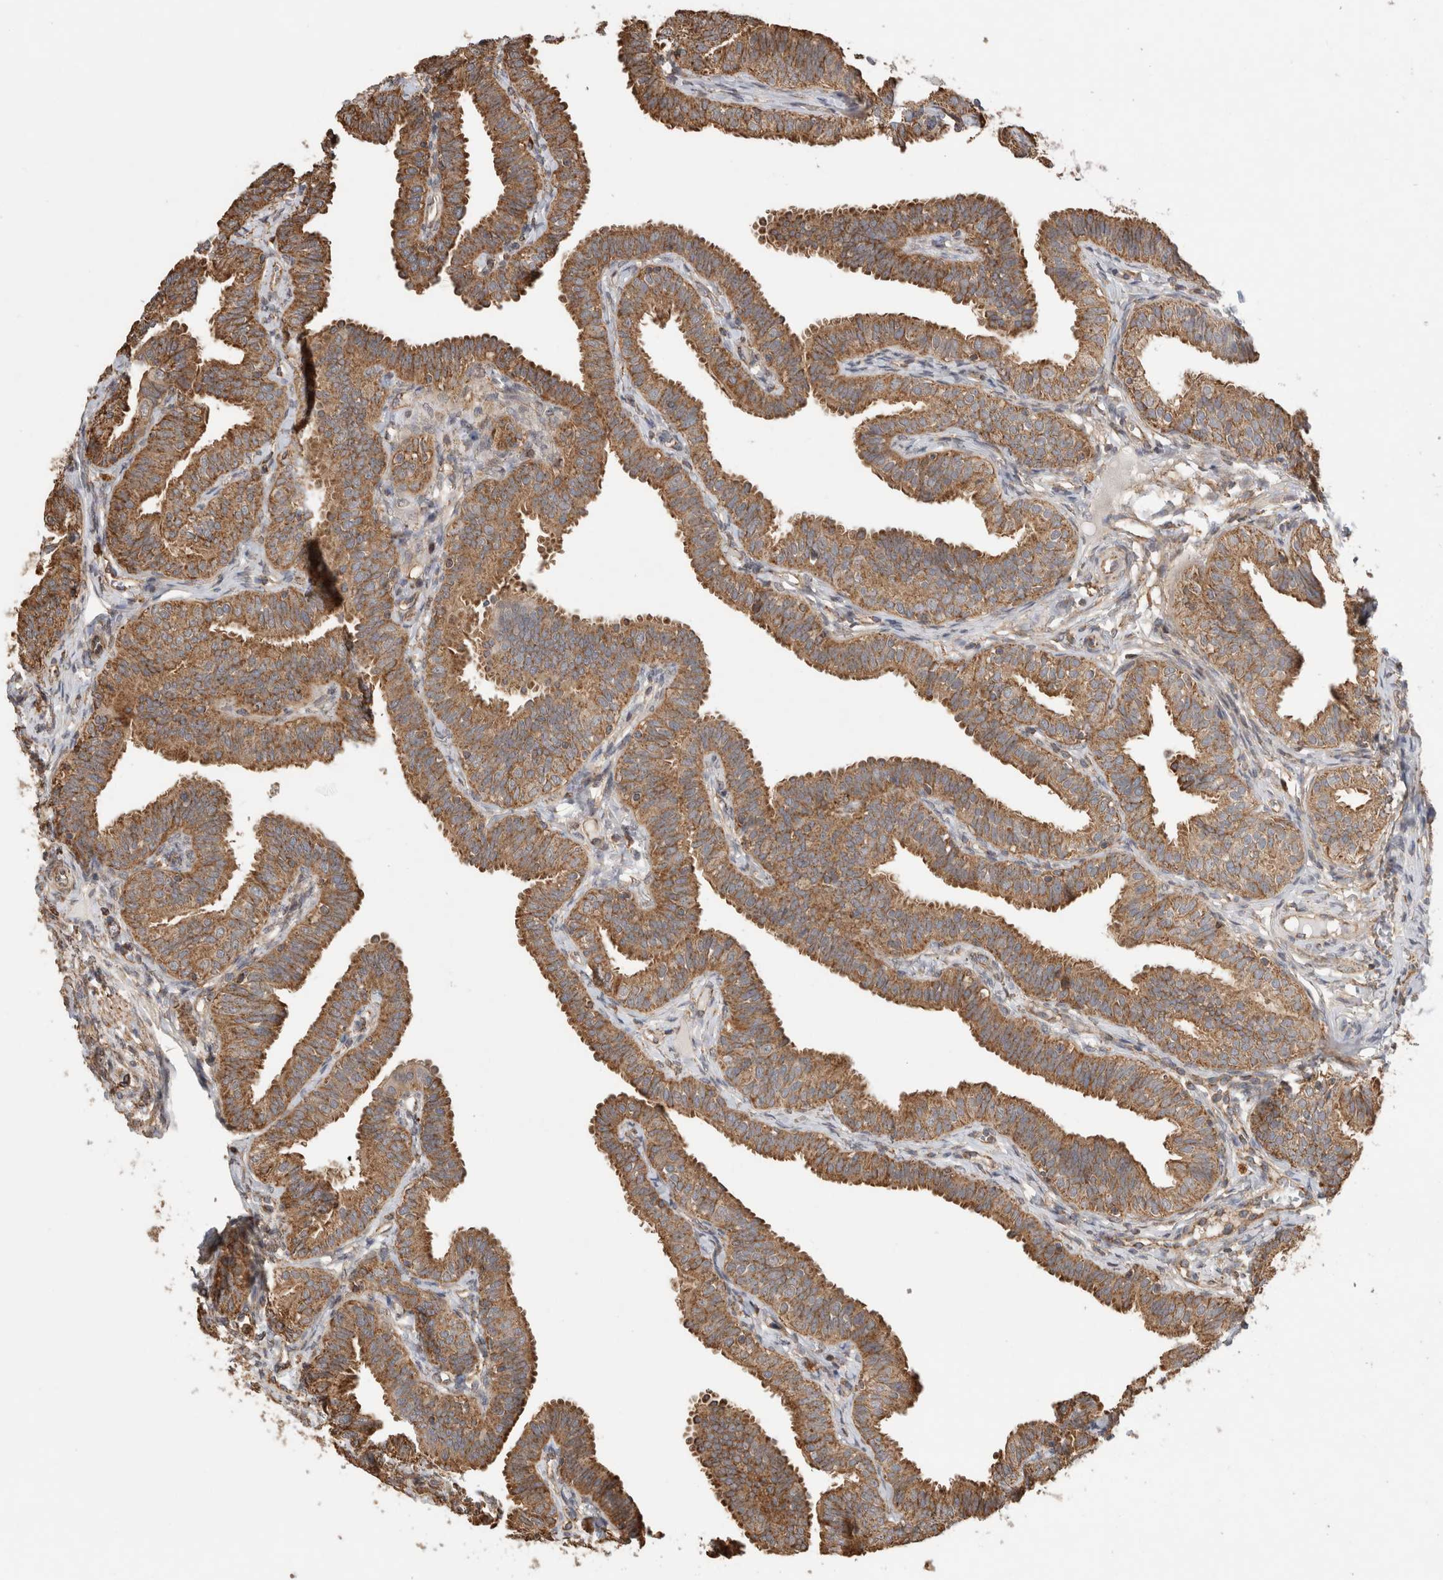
{"staining": {"intensity": "strong", "quantity": ">75%", "location": "cytoplasmic/membranous"}, "tissue": "fallopian tube", "cell_type": "Glandular cells", "image_type": "normal", "snomed": [{"axis": "morphology", "description": "Normal tissue, NOS"}, {"axis": "topography", "description": "Fallopian tube"}], "caption": "Human fallopian tube stained for a protein (brown) shows strong cytoplasmic/membranous positive staining in about >75% of glandular cells.", "gene": "IMMP2L", "patient": {"sex": "female", "age": 35}}